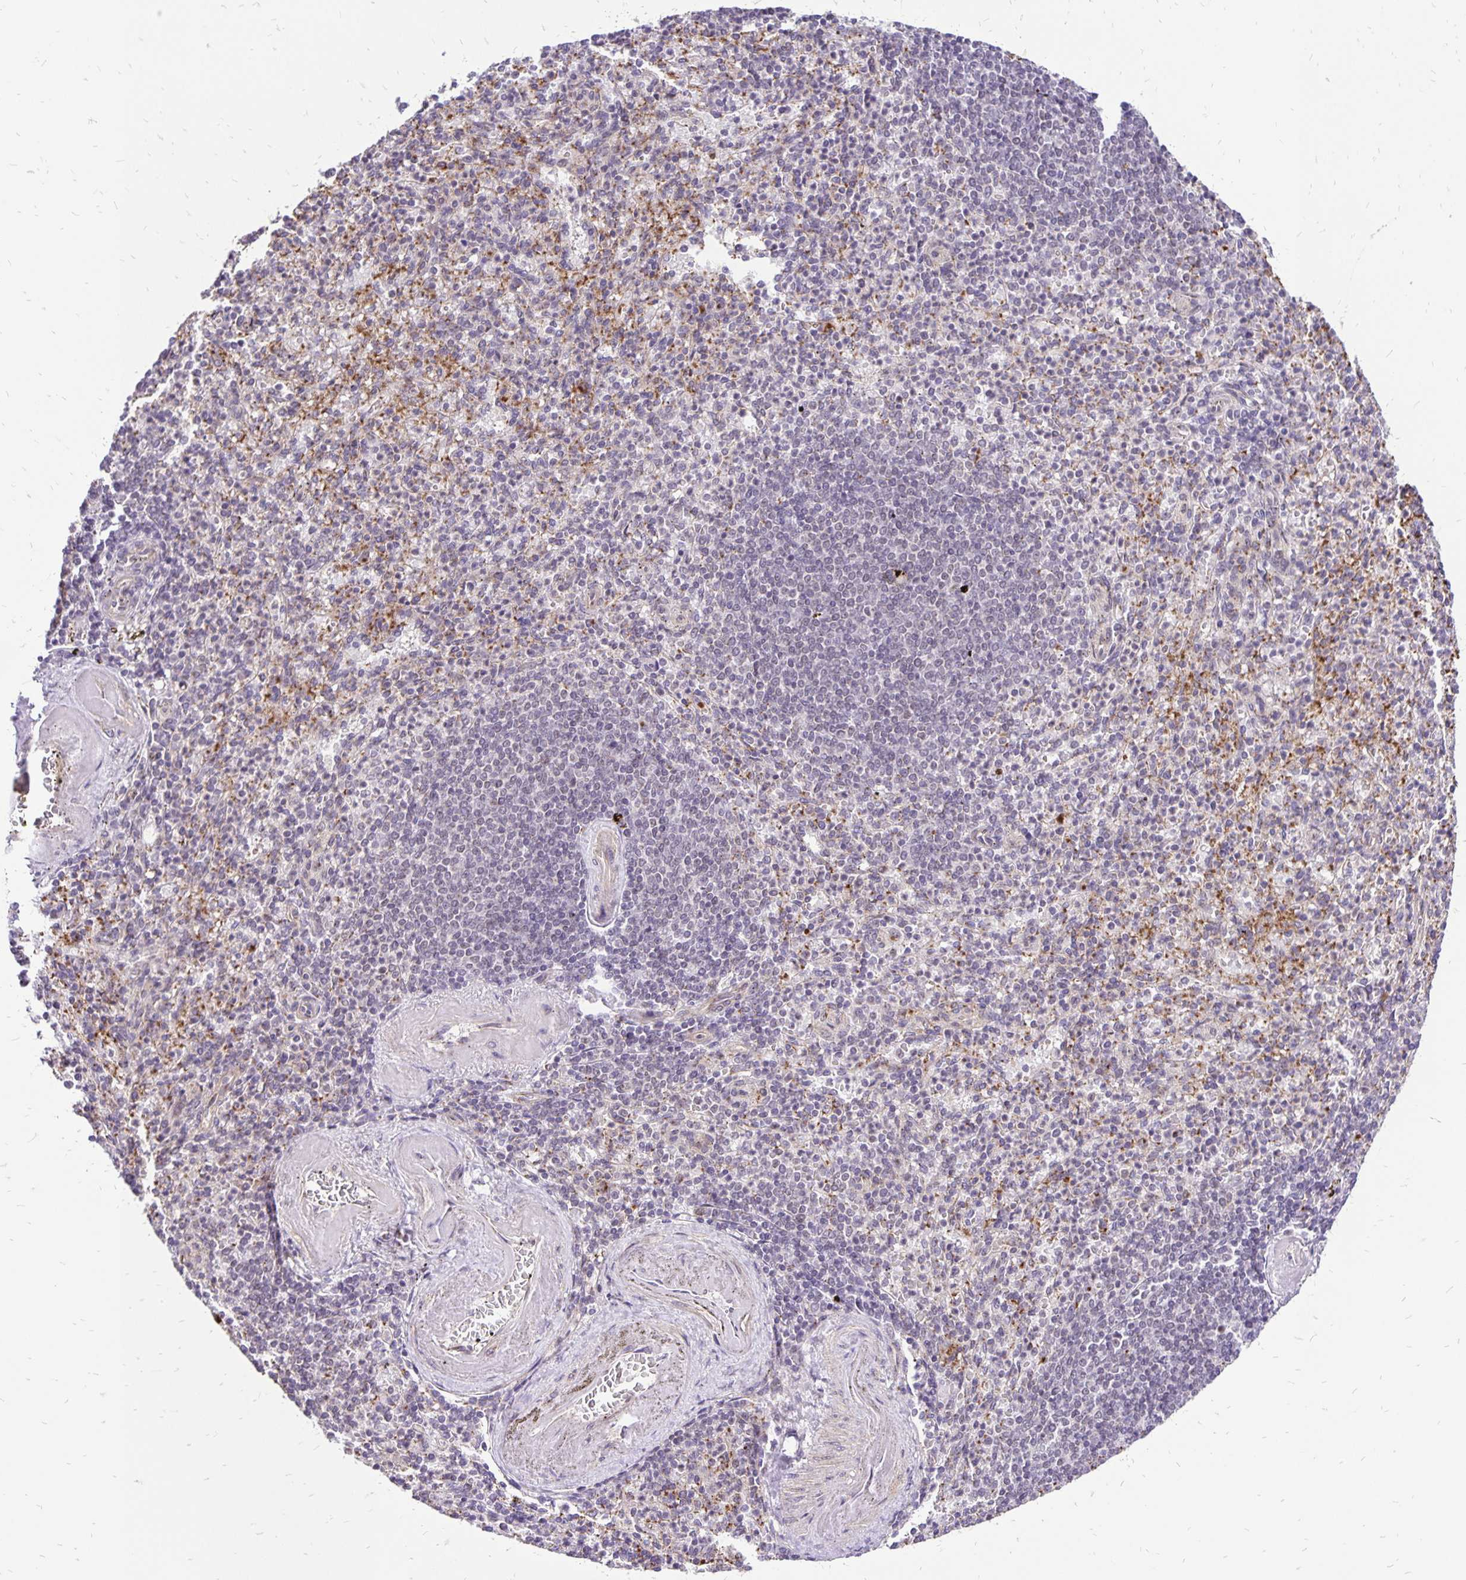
{"staining": {"intensity": "negative", "quantity": "none", "location": "none"}, "tissue": "spleen", "cell_type": "Cells in red pulp", "image_type": "normal", "snomed": [{"axis": "morphology", "description": "Normal tissue, NOS"}, {"axis": "topography", "description": "Spleen"}], "caption": "A histopathology image of spleen stained for a protein shows no brown staining in cells in red pulp.", "gene": "GOLGA5", "patient": {"sex": "female", "age": 74}}